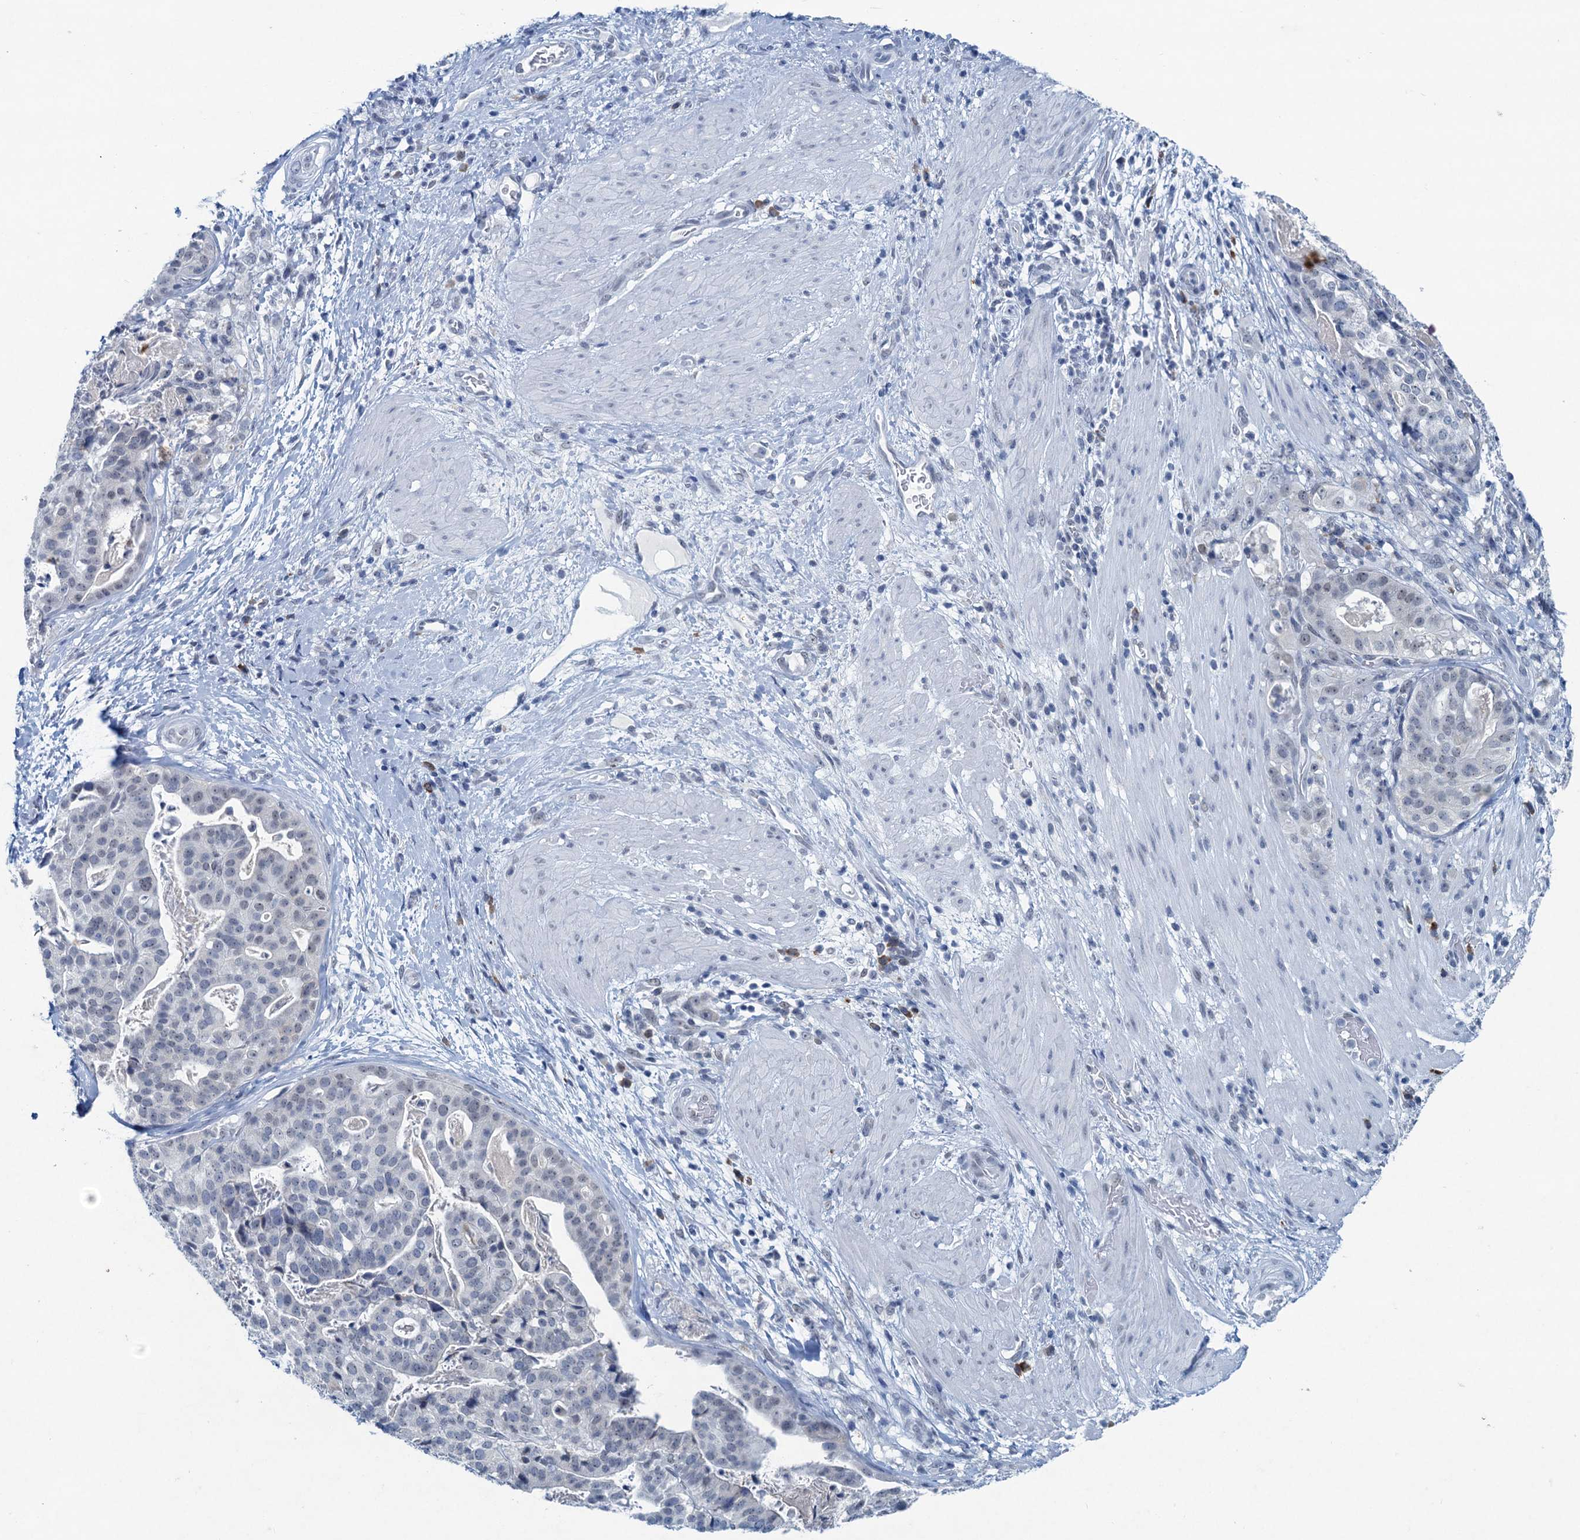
{"staining": {"intensity": "negative", "quantity": "none", "location": "none"}, "tissue": "stomach cancer", "cell_type": "Tumor cells", "image_type": "cancer", "snomed": [{"axis": "morphology", "description": "Adenocarcinoma, NOS"}, {"axis": "topography", "description": "Stomach"}], "caption": "DAB (3,3'-diaminobenzidine) immunohistochemical staining of human stomach cancer (adenocarcinoma) shows no significant staining in tumor cells. (DAB (3,3'-diaminobenzidine) IHC with hematoxylin counter stain).", "gene": "HAPSTR1", "patient": {"sex": "male", "age": 48}}